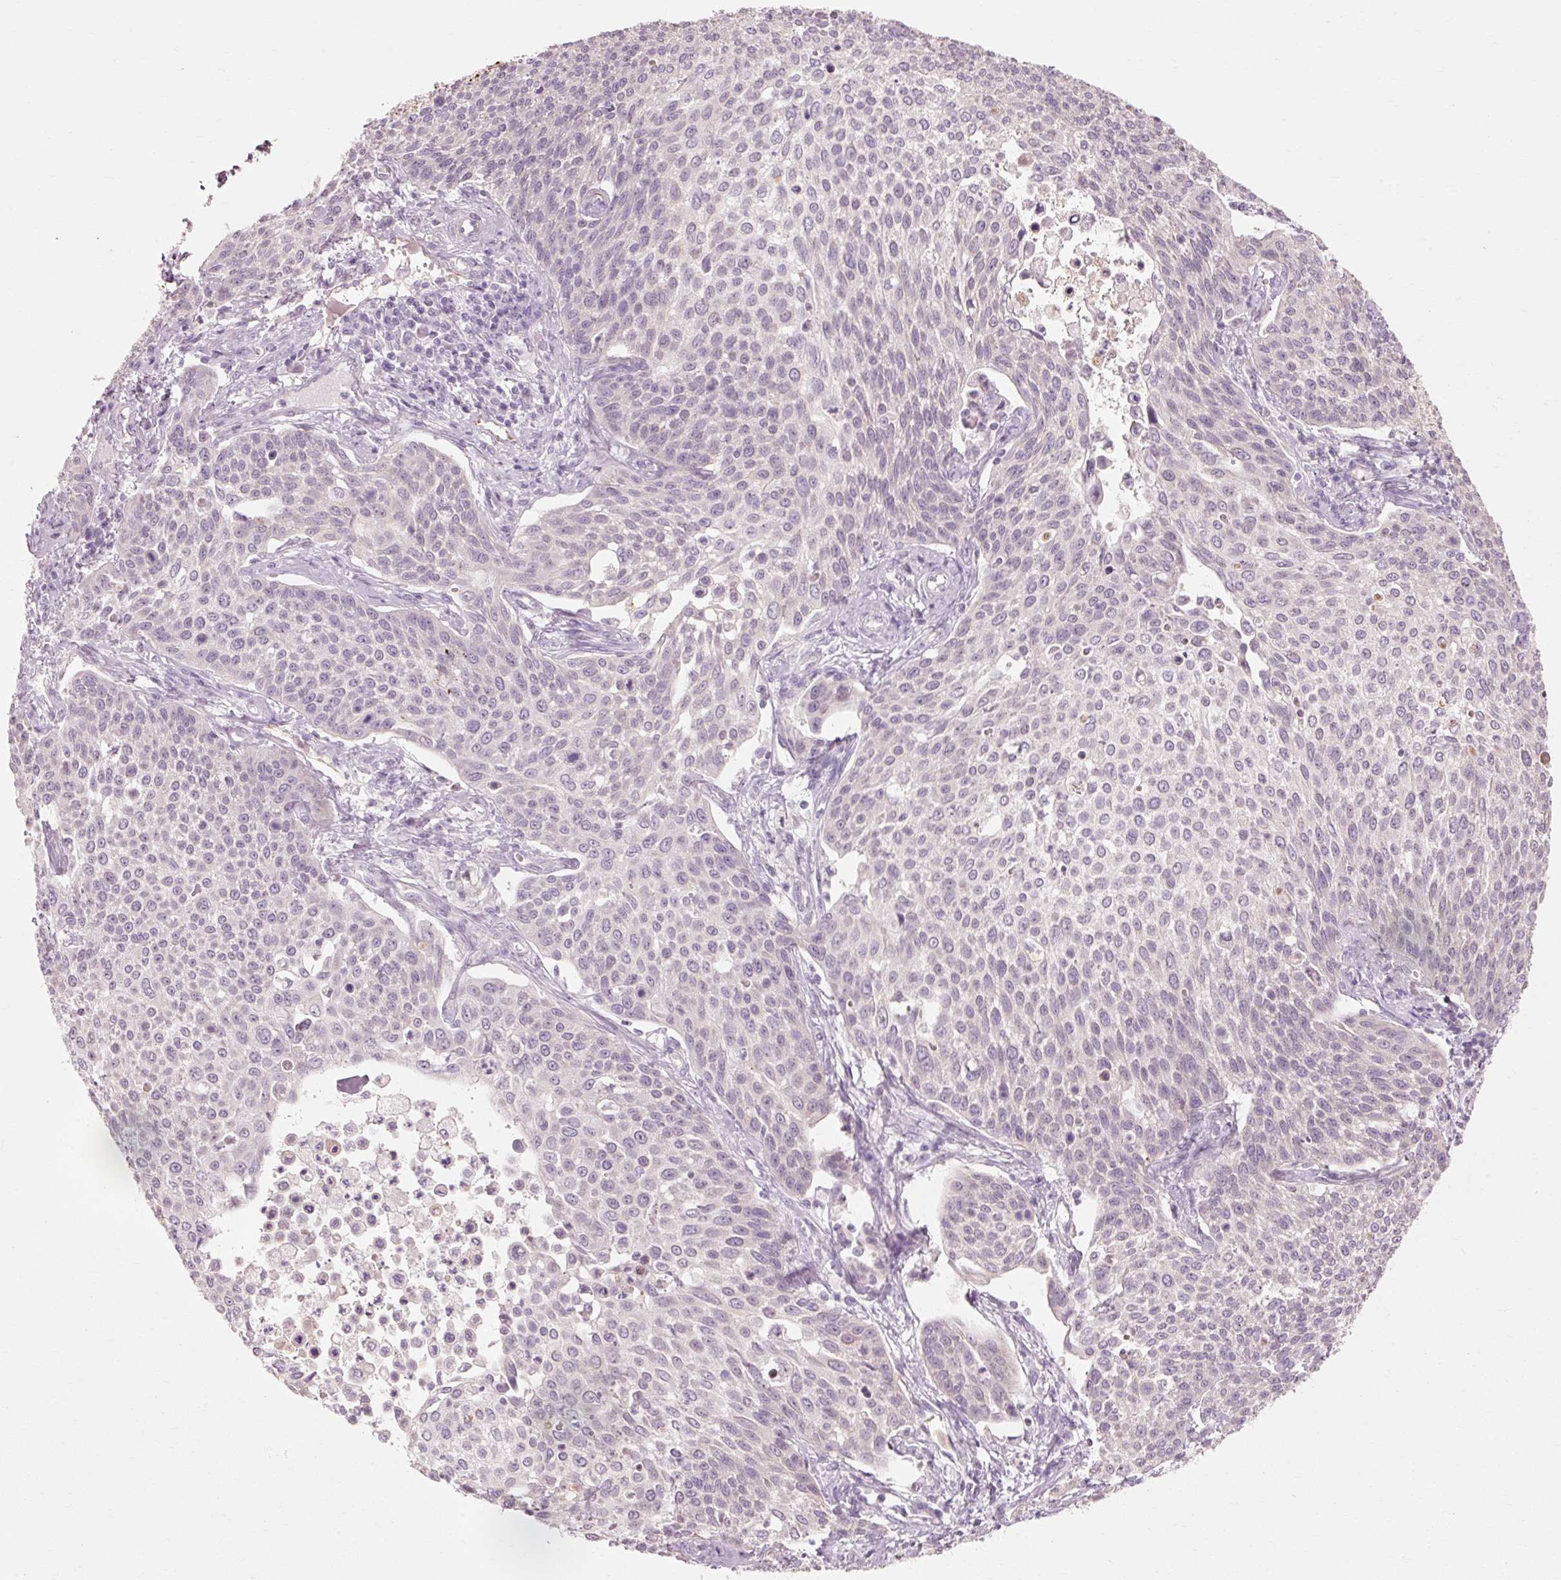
{"staining": {"intensity": "negative", "quantity": "none", "location": "none"}, "tissue": "cervical cancer", "cell_type": "Tumor cells", "image_type": "cancer", "snomed": [{"axis": "morphology", "description": "Squamous cell carcinoma, NOS"}, {"axis": "topography", "description": "Cervix"}], "caption": "Immunohistochemistry (IHC) image of neoplastic tissue: human cervical cancer stained with DAB displays no significant protein positivity in tumor cells. (Brightfield microscopy of DAB immunohistochemistry at high magnification).", "gene": "TRIM73", "patient": {"sex": "female", "age": 34}}